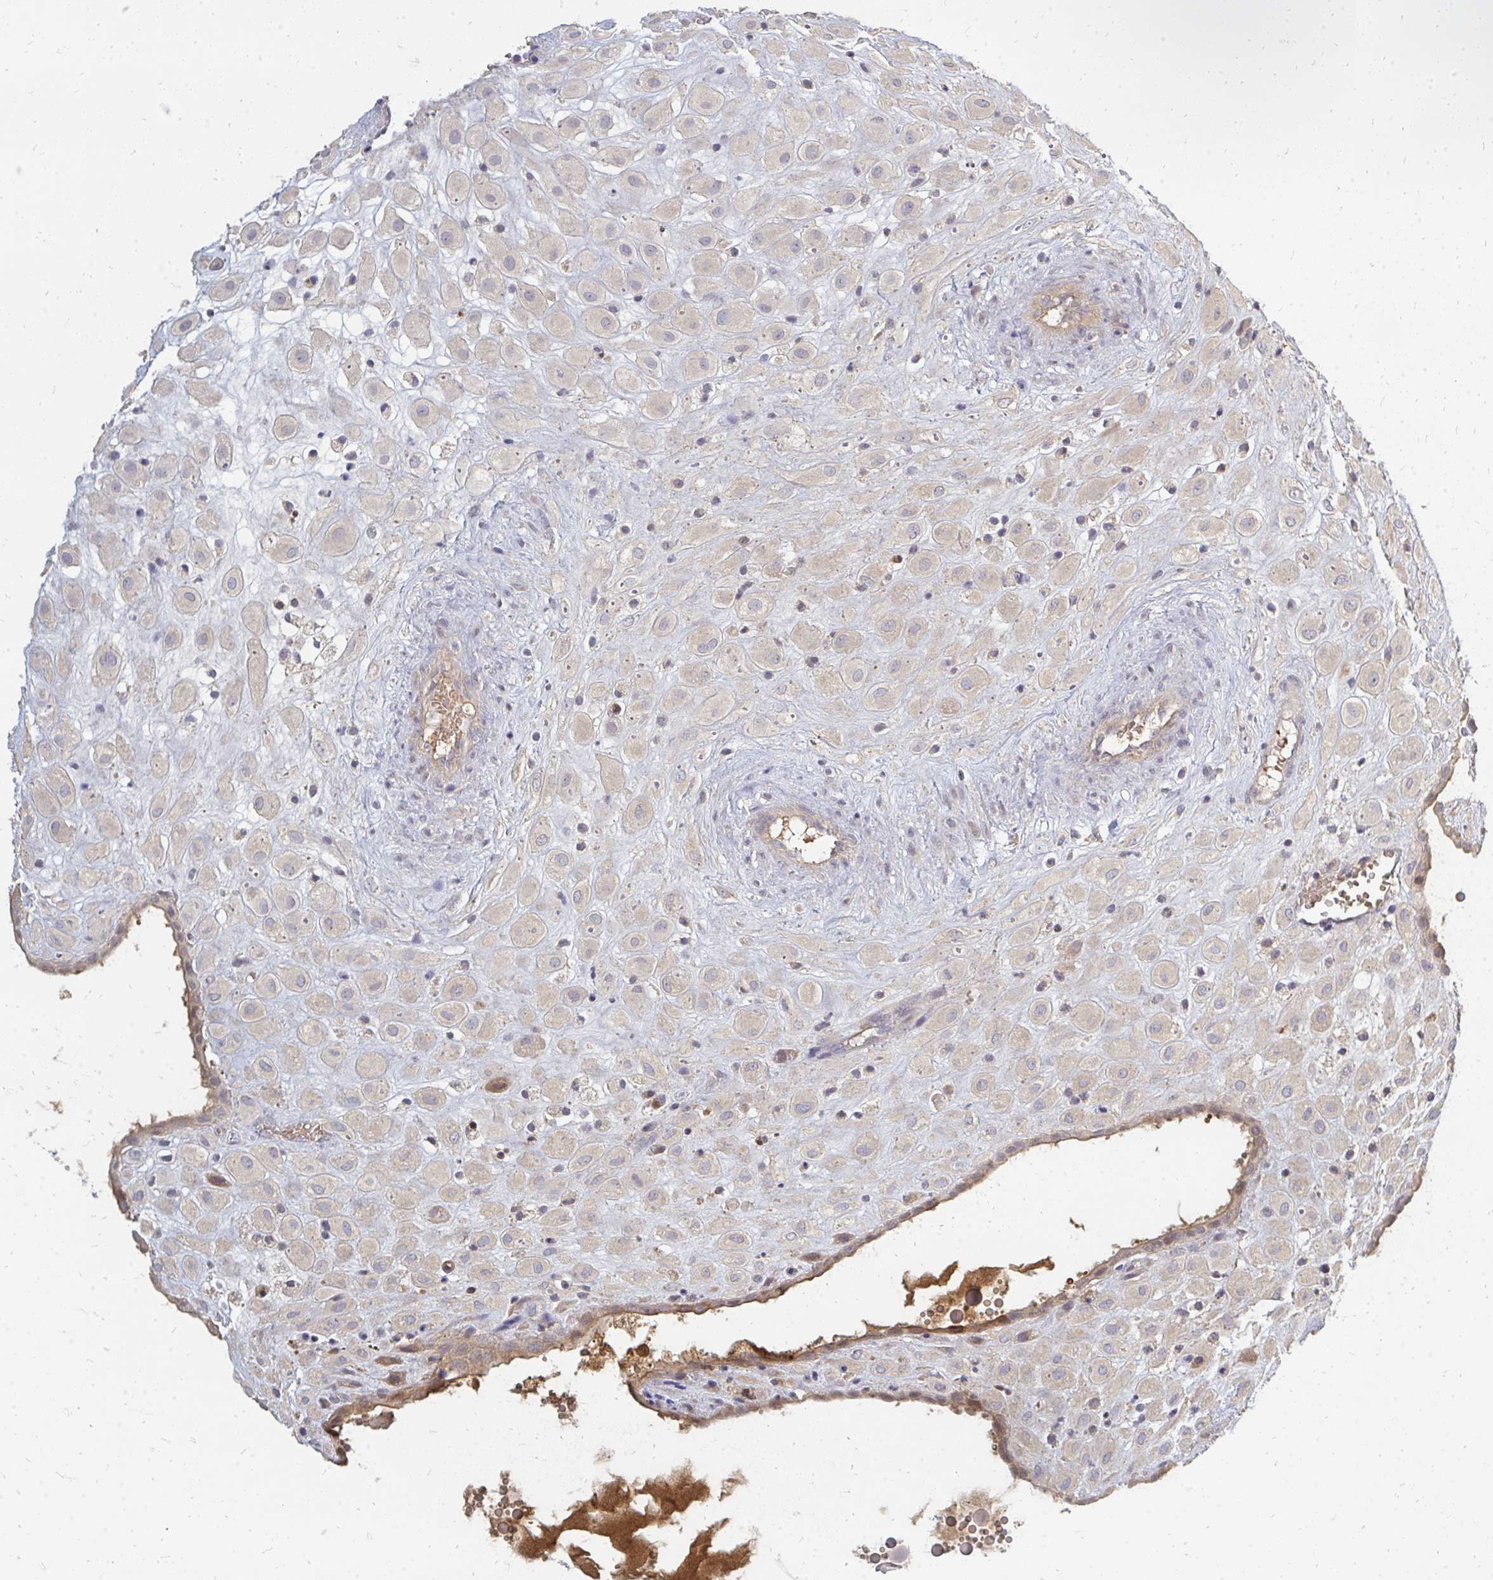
{"staining": {"intensity": "negative", "quantity": "none", "location": "none"}, "tissue": "placenta", "cell_type": "Decidual cells", "image_type": "normal", "snomed": [{"axis": "morphology", "description": "Normal tissue, NOS"}, {"axis": "topography", "description": "Placenta"}], "caption": "This is a photomicrograph of IHC staining of normal placenta, which shows no expression in decidual cells. (Brightfield microscopy of DAB immunohistochemistry (IHC) at high magnification).", "gene": "ZNF285", "patient": {"sex": "female", "age": 24}}